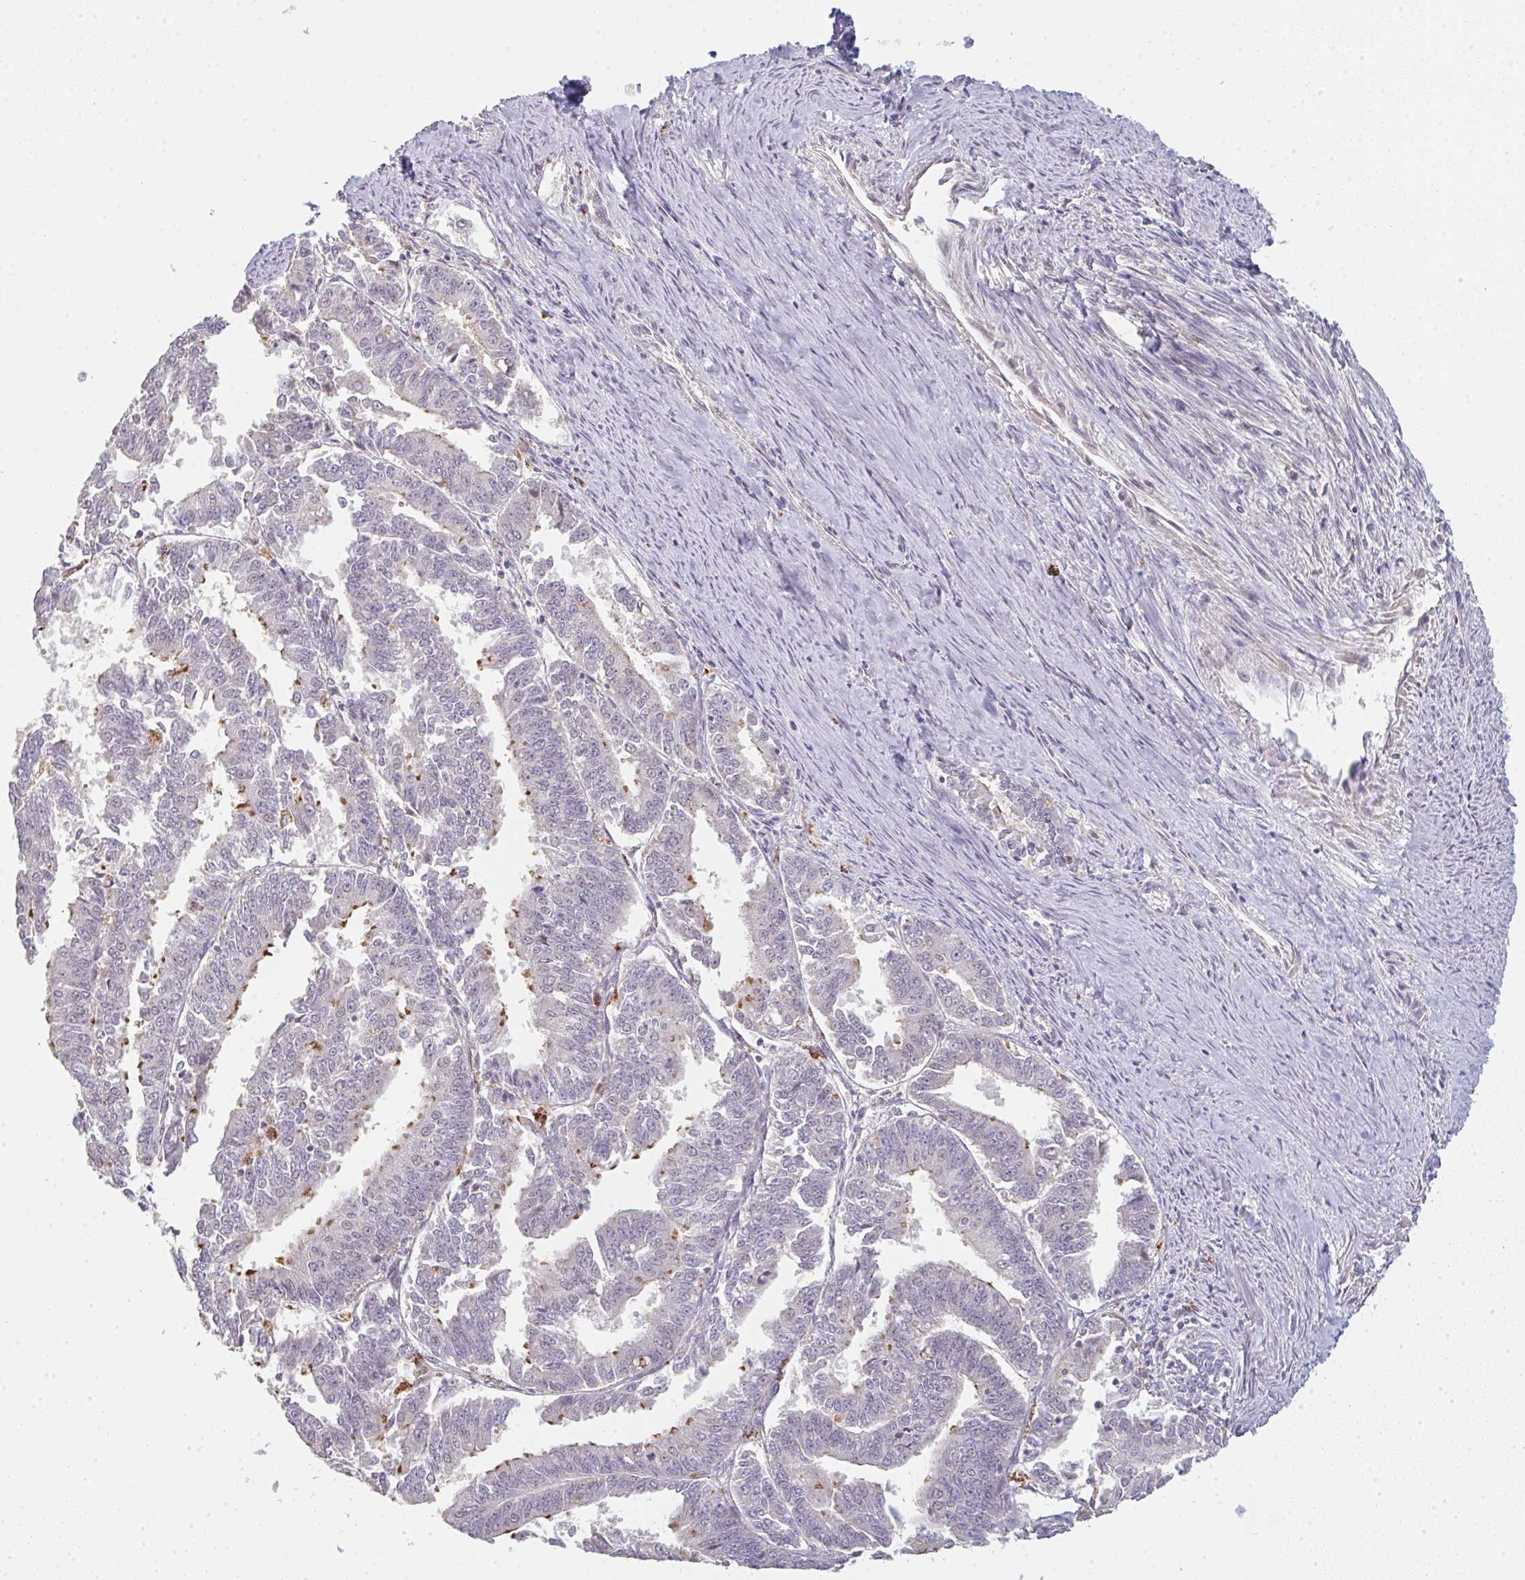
{"staining": {"intensity": "negative", "quantity": "none", "location": "none"}, "tissue": "endometrial cancer", "cell_type": "Tumor cells", "image_type": "cancer", "snomed": [{"axis": "morphology", "description": "Adenocarcinoma, NOS"}, {"axis": "topography", "description": "Endometrium"}], "caption": "Photomicrograph shows no significant protein staining in tumor cells of adenocarcinoma (endometrial).", "gene": "TMEM237", "patient": {"sex": "female", "age": 73}}